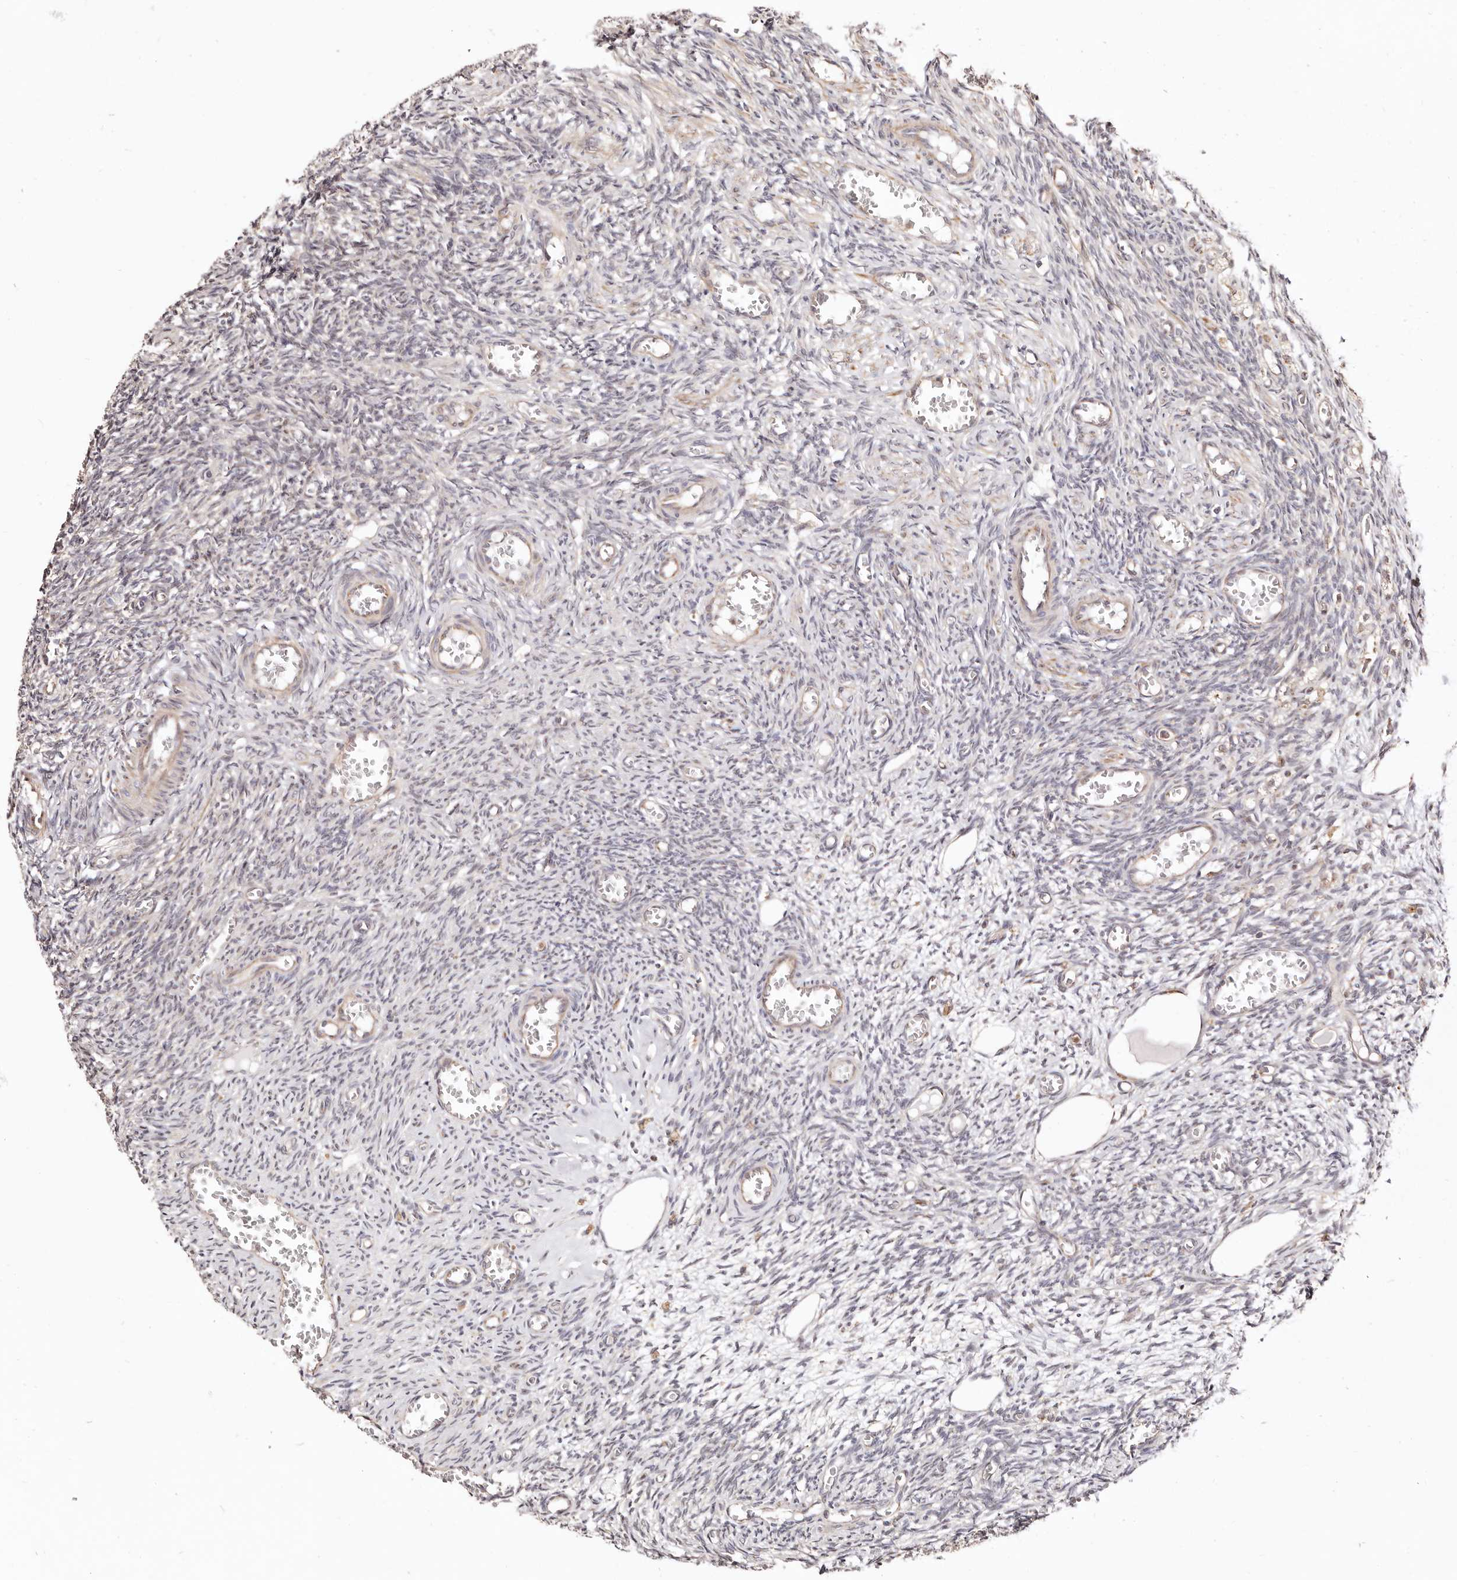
{"staining": {"intensity": "negative", "quantity": "none", "location": "none"}, "tissue": "ovary", "cell_type": "Follicle cells", "image_type": "normal", "snomed": [{"axis": "morphology", "description": "Normal tissue, NOS"}, {"axis": "topography", "description": "Ovary"}], "caption": "Immunohistochemistry (IHC) of unremarkable ovary reveals no staining in follicle cells.", "gene": "MAPK1", "patient": {"sex": "female", "age": 27}}